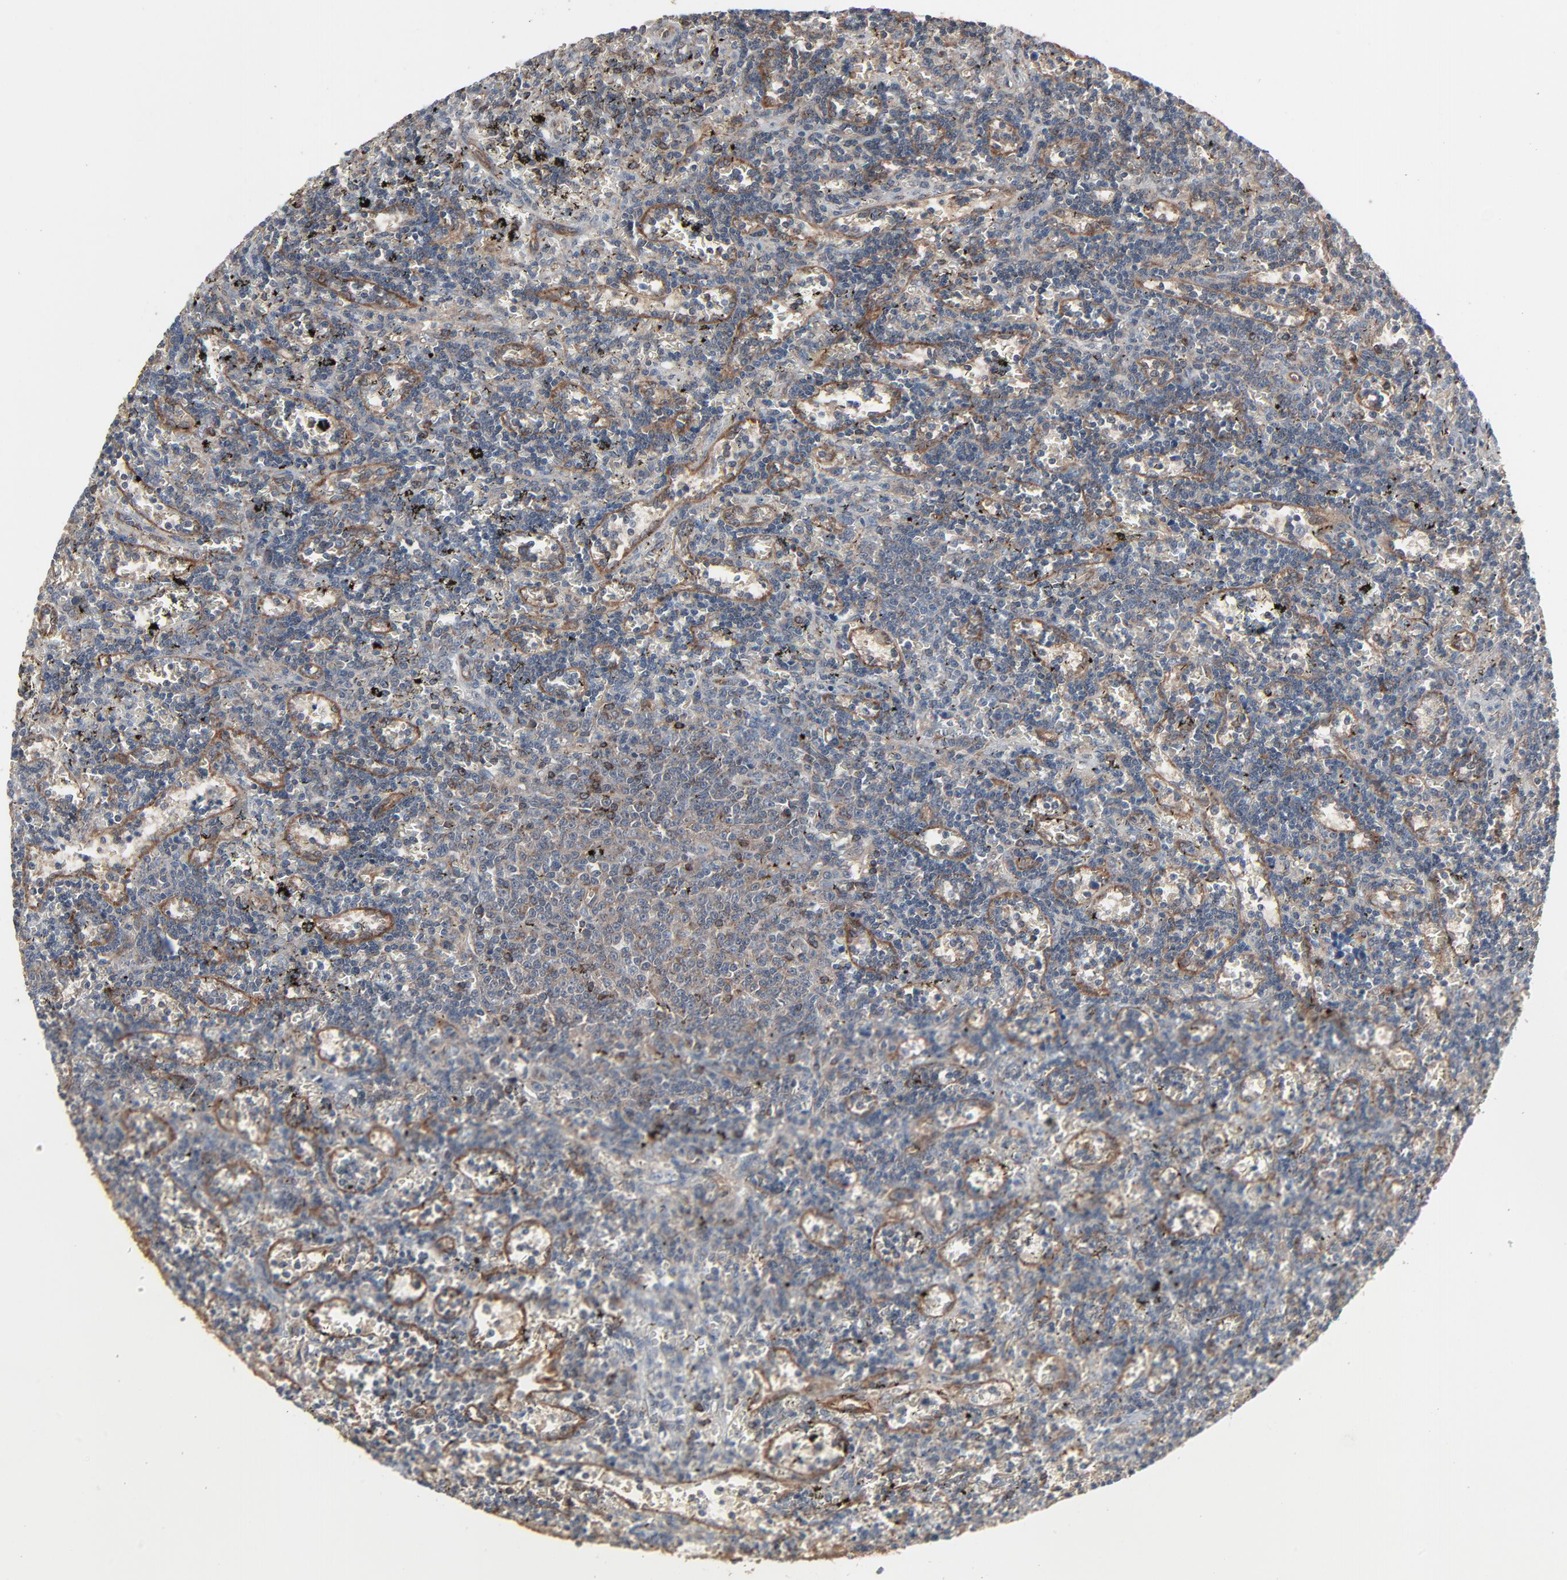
{"staining": {"intensity": "moderate", "quantity": "<25%", "location": "cytoplasmic/membranous"}, "tissue": "lymphoma", "cell_type": "Tumor cells", "image_type": "cancer", "snomed": [{"axis": "morphology", "description": "Malignant lymphoma, non-Hodgkin's type, Low grade"}, {"axis": "topography", "description": "Spleen"}], "caption": "Lymphoma tissue reveals moderate cytoplasmic/membranous staining in about <25% of tumor cells, visualized by immunohistochemistry.", "gene": "OPTN", "patient": {"sex": "male", "age": 60}}